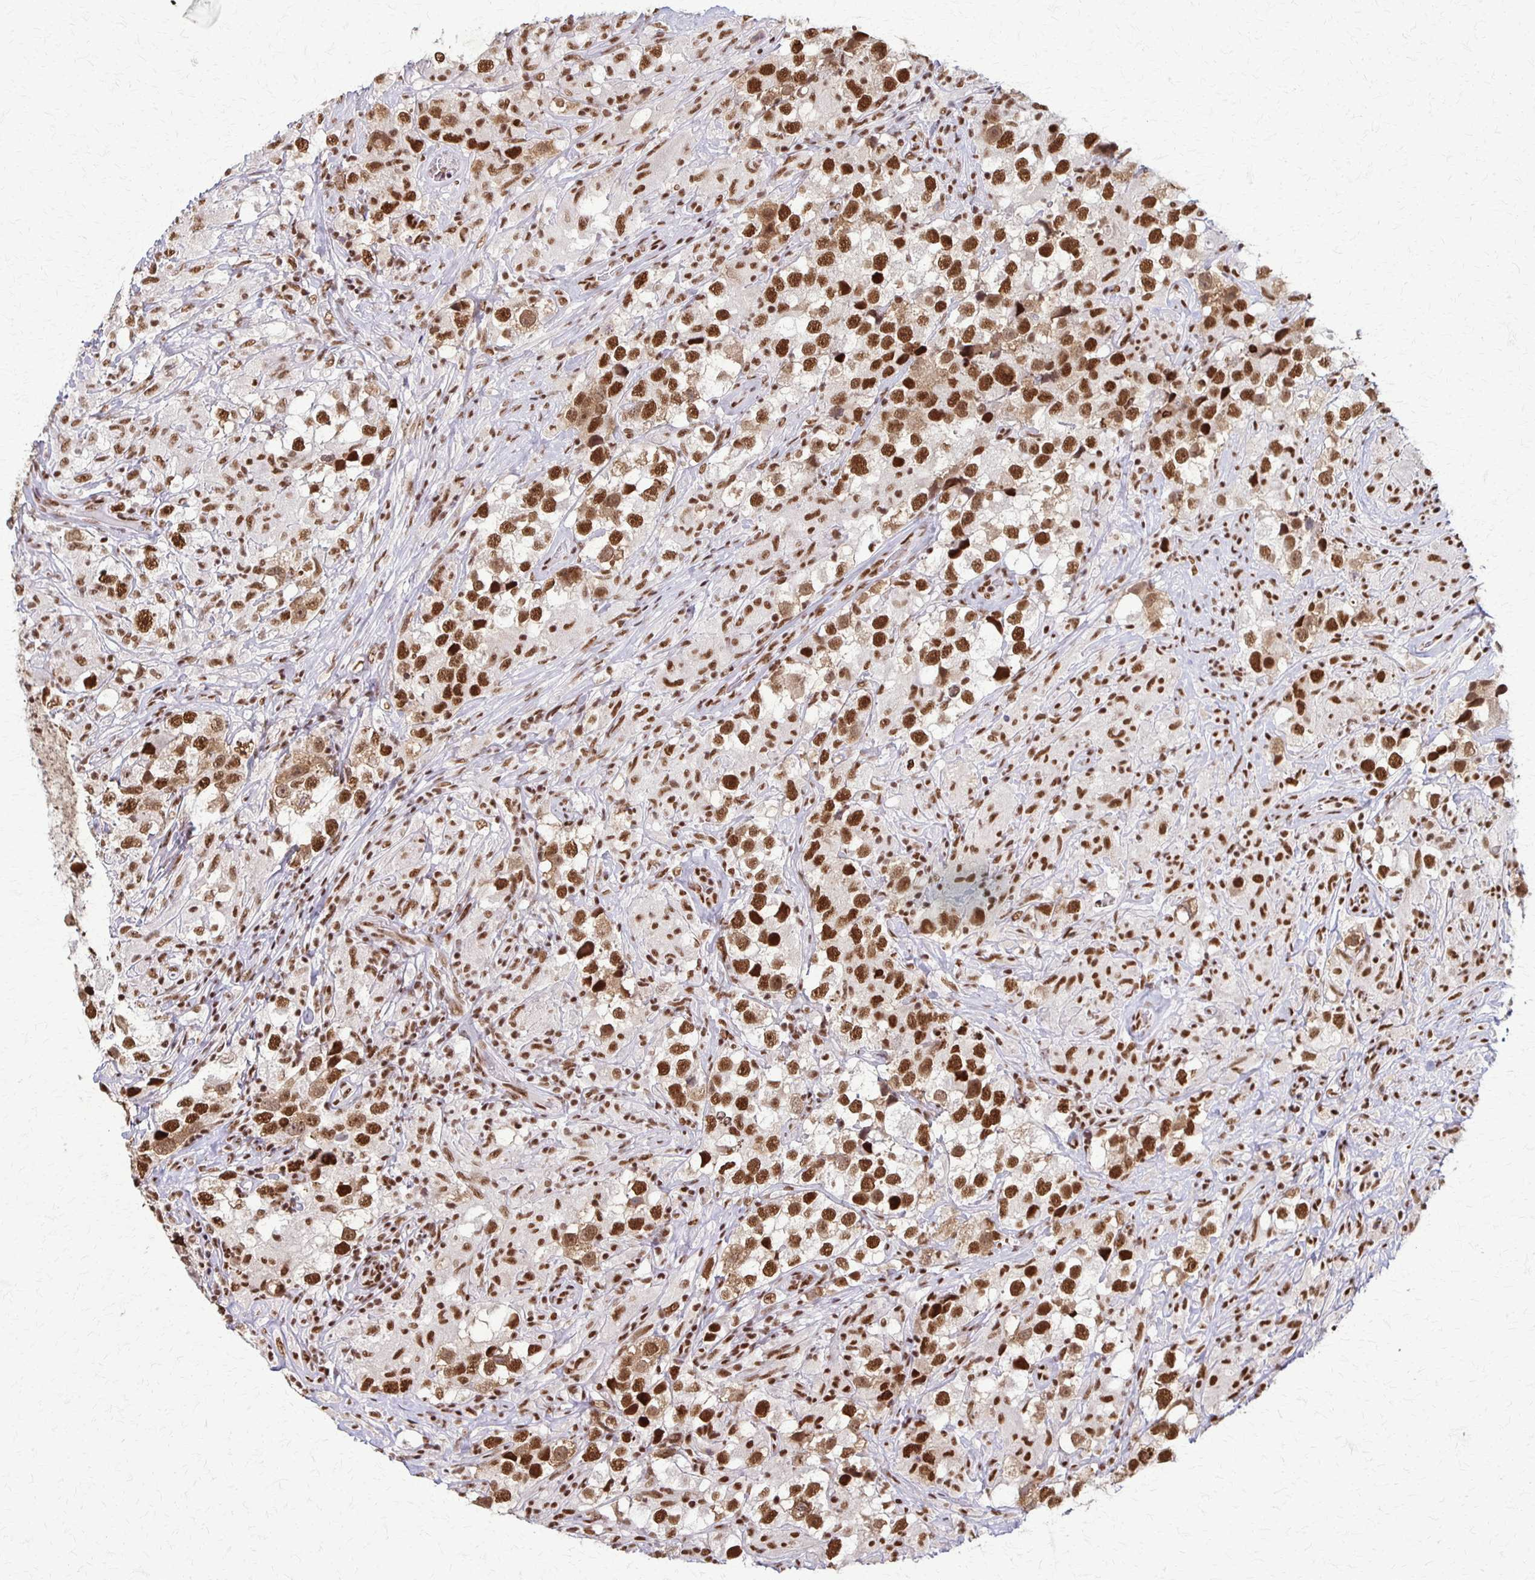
{"staining": {"intensity": "strong", "quantity": ">75%", "location": "nuclear"}, "tissue": "testis cancer", "cell_type": "Tumor cells", "image_type": "cancer", "snomed": [{"axis": "morphology", "description": "Seminoma, NOS"}, {"axis": "topography", "description": "Testis"}], "caption": "IHC histopathology image of neoplastic tissue: testis cancer stained using IHC reveals high levels of strong protein expression localized specifically in the nuclear of tumor cells, appearing as a nuclear brown color.", "gene": "XRCC6", "patient": {"sex": "male", "age": 46}}